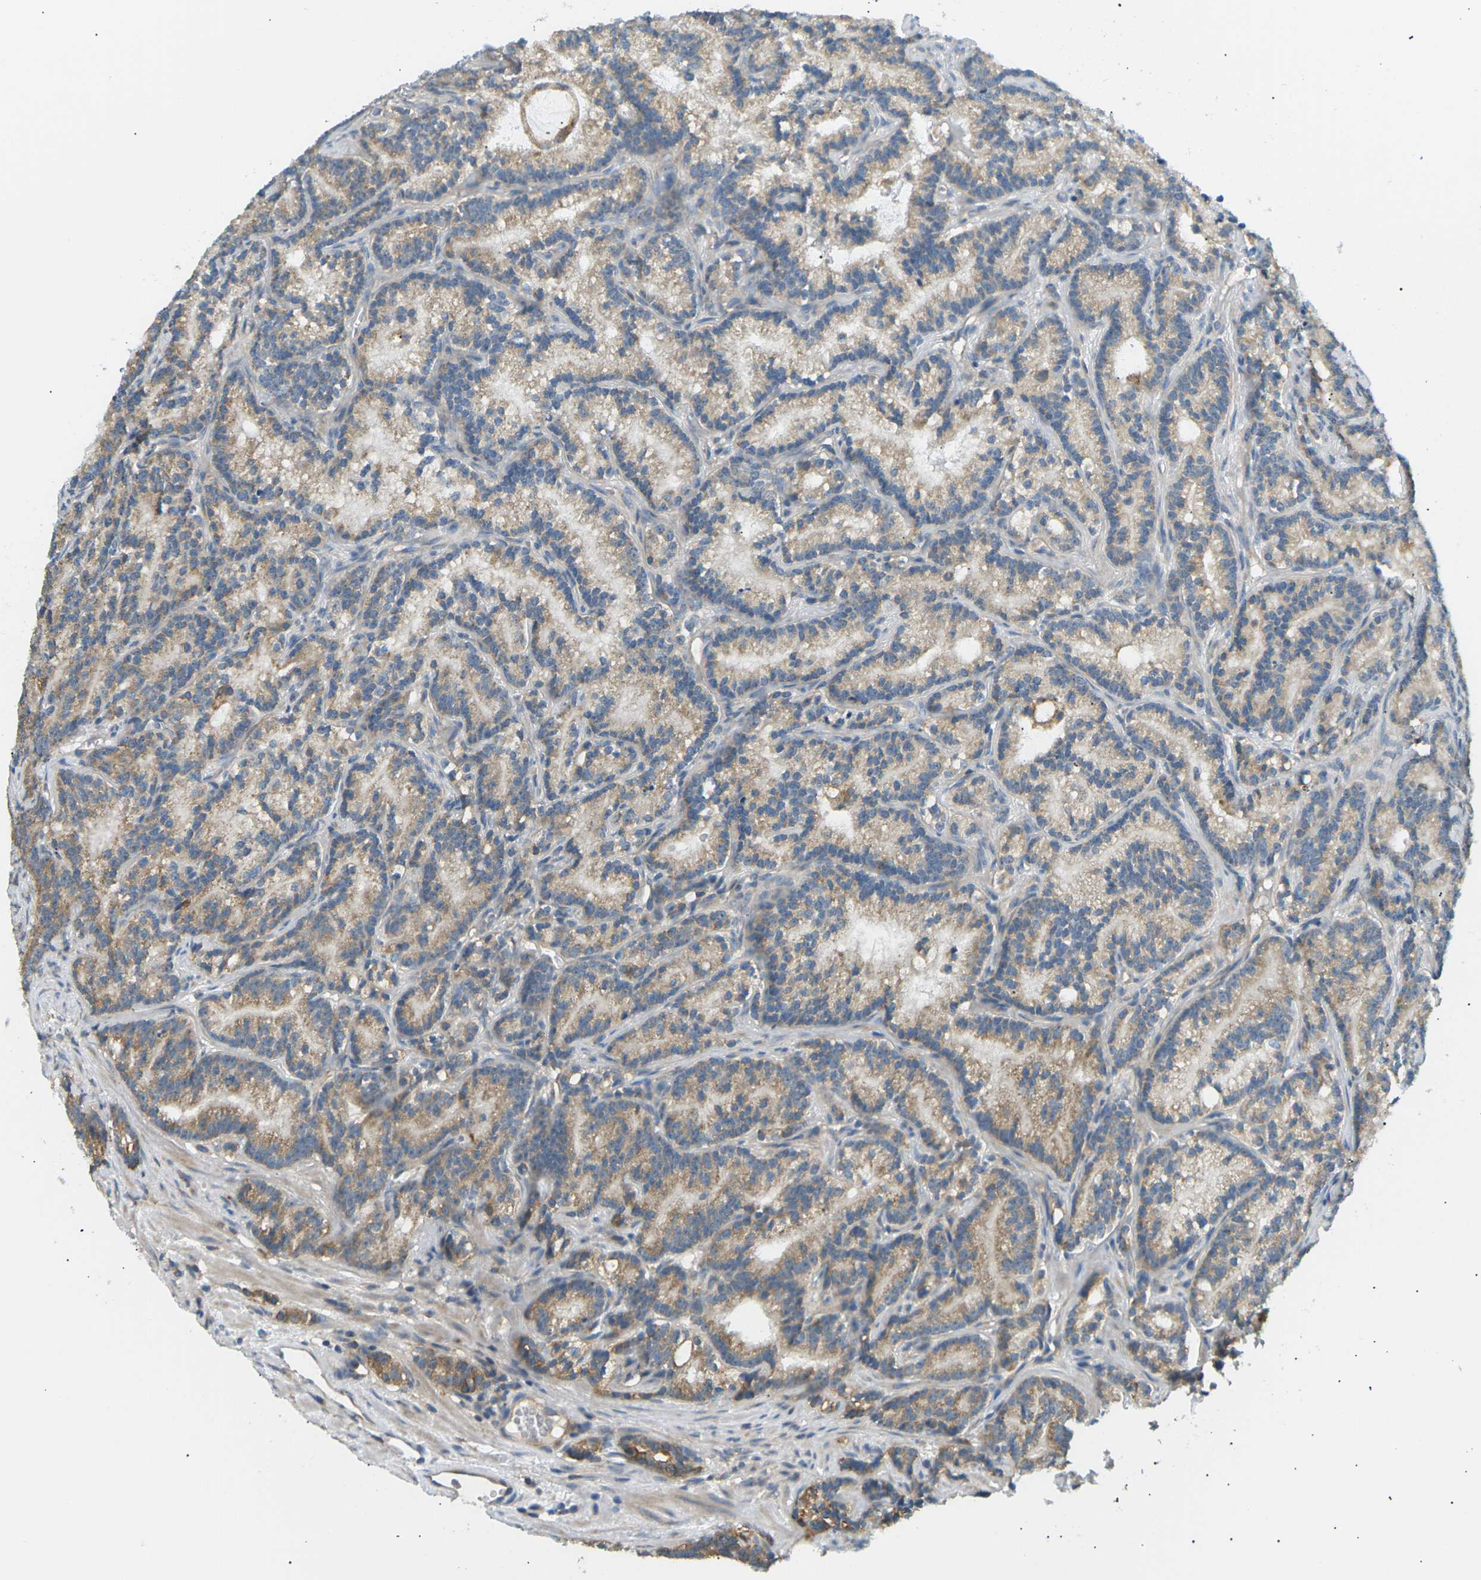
{"staining": {"intensity": "moderate", "quantity": ">75%", "location": "cytoplasmic/membranous"}, "tissue": "prostate cancer", "cell_type": "Tumor cells", "image_type": "cancer", "snomed": [{"axis": "morphology", "description": "Adenocarcinoma, Low grade"}, {"axis": "topography", "description": "Prostate"}], "caption": "Immunohistochemical staining of prostate cancer (adenocarcinoma (low-grade)) demonstrates medium levels of moderate cytoplasmic/membranous protein staining in about >75% of tumor cells.", "gene": "TBC1D8", "patient": {"sex": "male", "age": 89}}